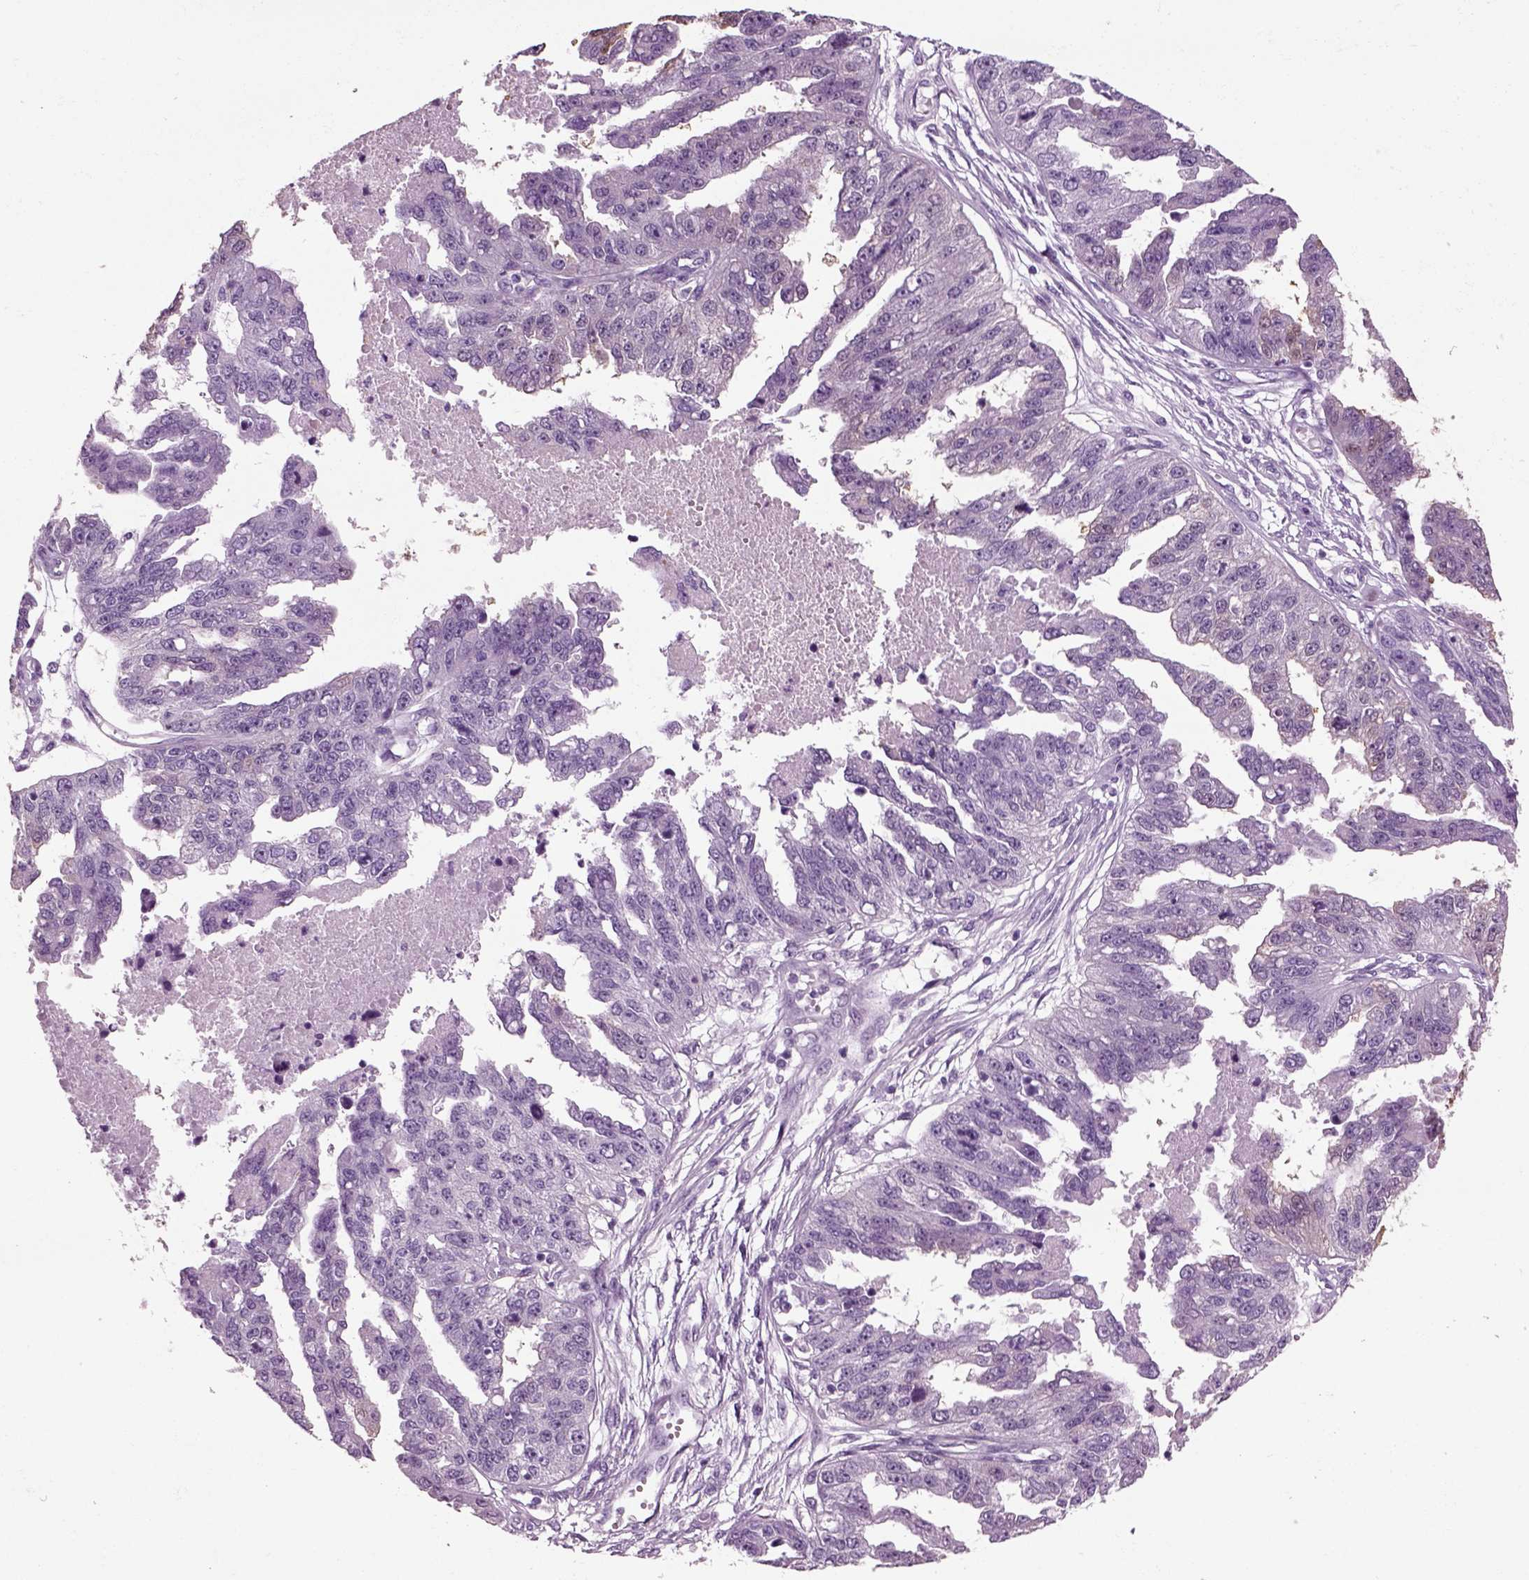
{"staining": {"intensity": "negative", "quantity": "none", "location": "none"}, "tissue": "ovarian cancer", "cell_type": "Tumor cells", "image_type": "cancer", "snomed": [{"axis": "morphology", "description": "Cystadenocarcinoma, serous, NOS"}, {"axis": "topography", "description": "Ovary"}], "caption": "Tumor cells show no significant protein expression in ovarian serous cystadenocarcinoma.", "gene": "CRABP1", "patient": {"sex": "female", "age": 58}}